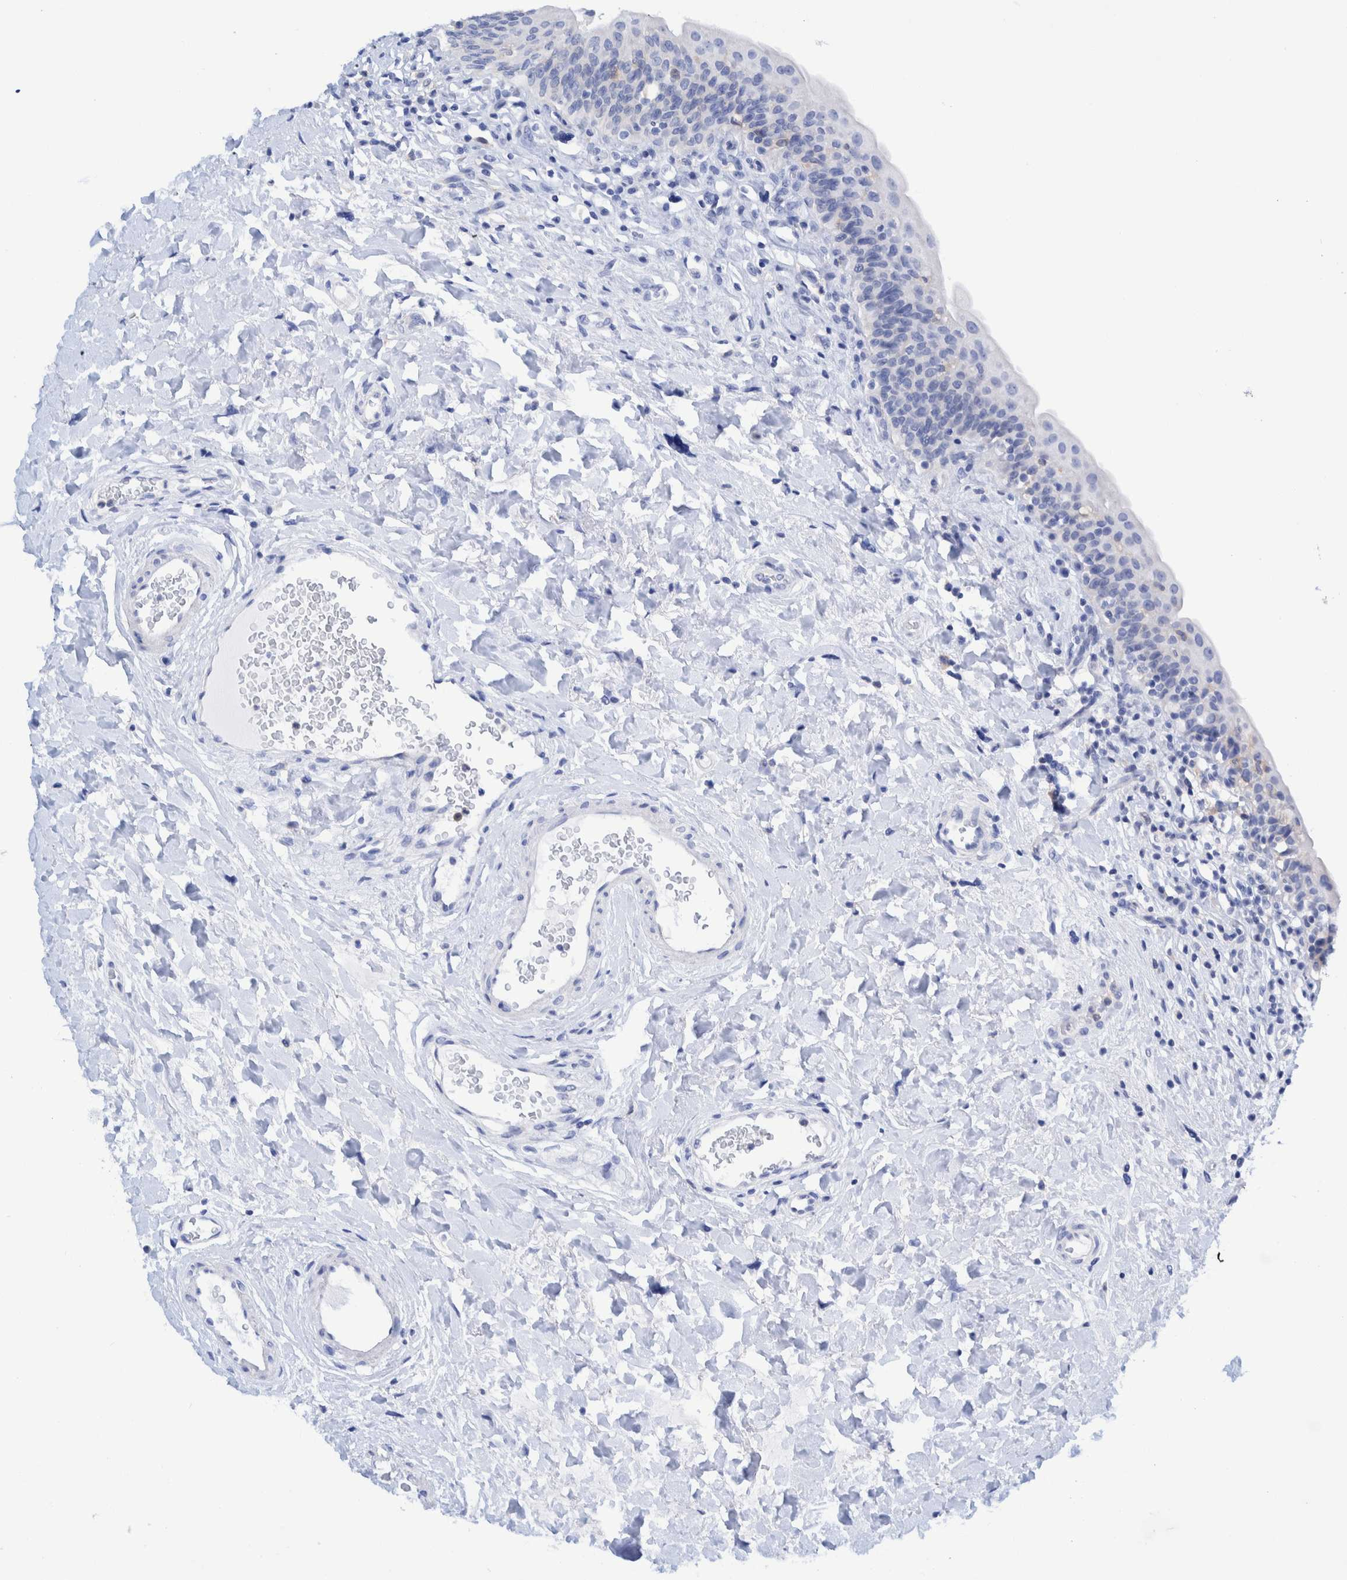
{"staining": {"intensity": "negative", "quantity": "none", "location": "none"}, "tissue": "urinary bladder", "cell_type": "Urothelial cells", "image_type": "normal", "snomed": [{"axis": "morphology", "description": "Normal tissue, NOS"}, {"axis": "topography", "description": "Urinary bladder"}], "caption": "IHC of unremarkable urinary bladder displays no staining in urothelial cells. (Stains: DAB (3,3'-diaminobenzidine) immunohistochemistry (IHC) with hematoxylin counter stain, Microscopy: brightfield microscopy at high magnification).", "gene": "KRT14", "patient": {"sex": "male", "age": 83}}